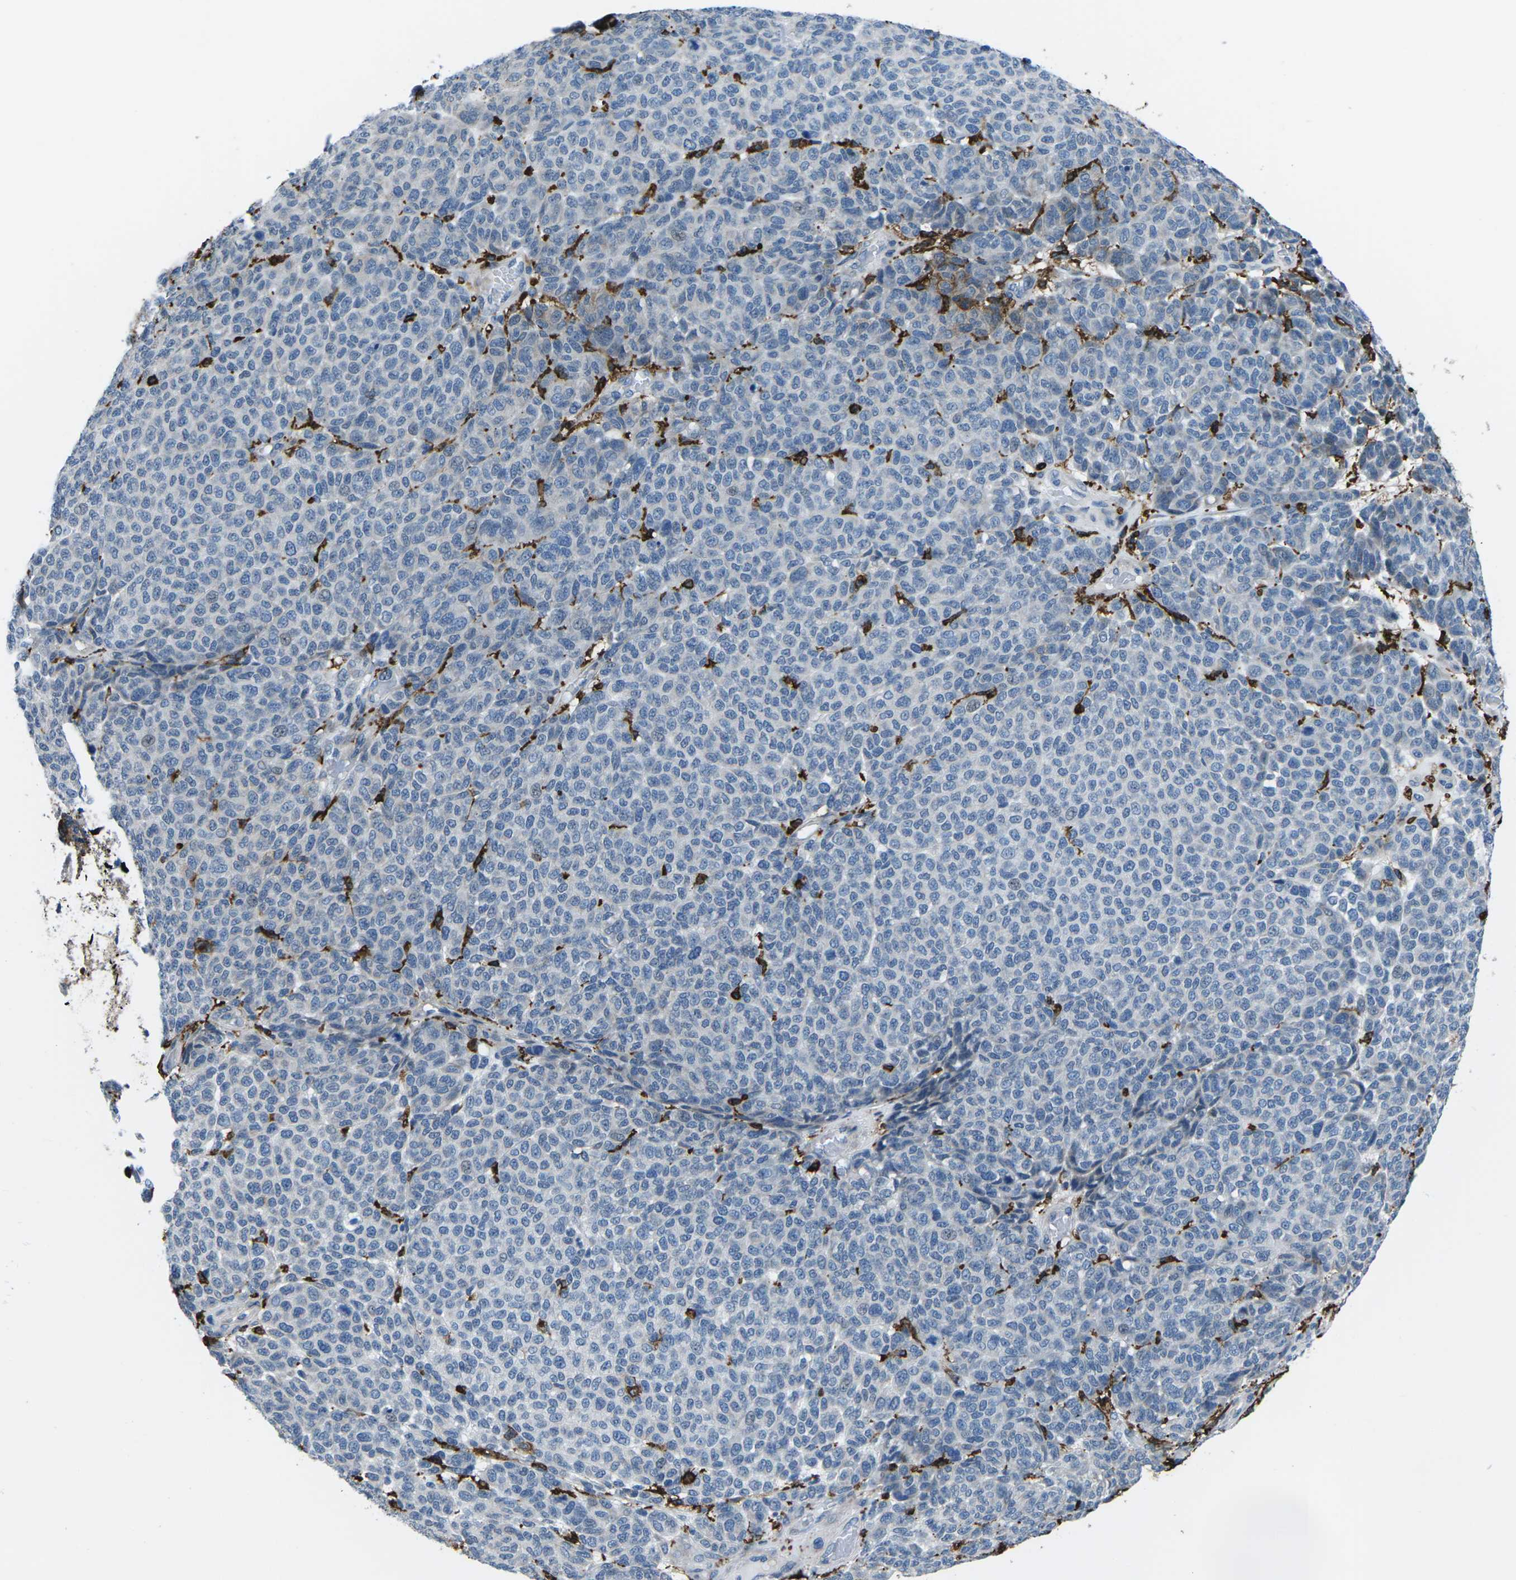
{"staining": {"intensity": "moderate", "quantity": "<25%", "location": "cytoplasmic/membranous"}, "tissue": "melanoma", "cell_type": "Tumor cells", "image_type": "cancer", "snomed": [{"axis": "morphology", "description": "Malignant melanoma, NOS"}, {"axis": "topography", "description": "Skin"}], "caption": "Immunohistochemistry (IHC) of malignant melanoma reveals low levels of moderate cytoplasmic/membranous positivity in approximately <25% of tumor cells. (DAB = brown stain, brightfield microscopy at high magnification).", "gene": "PTPN1", "patient": {"sex": "male", "age": 59}}